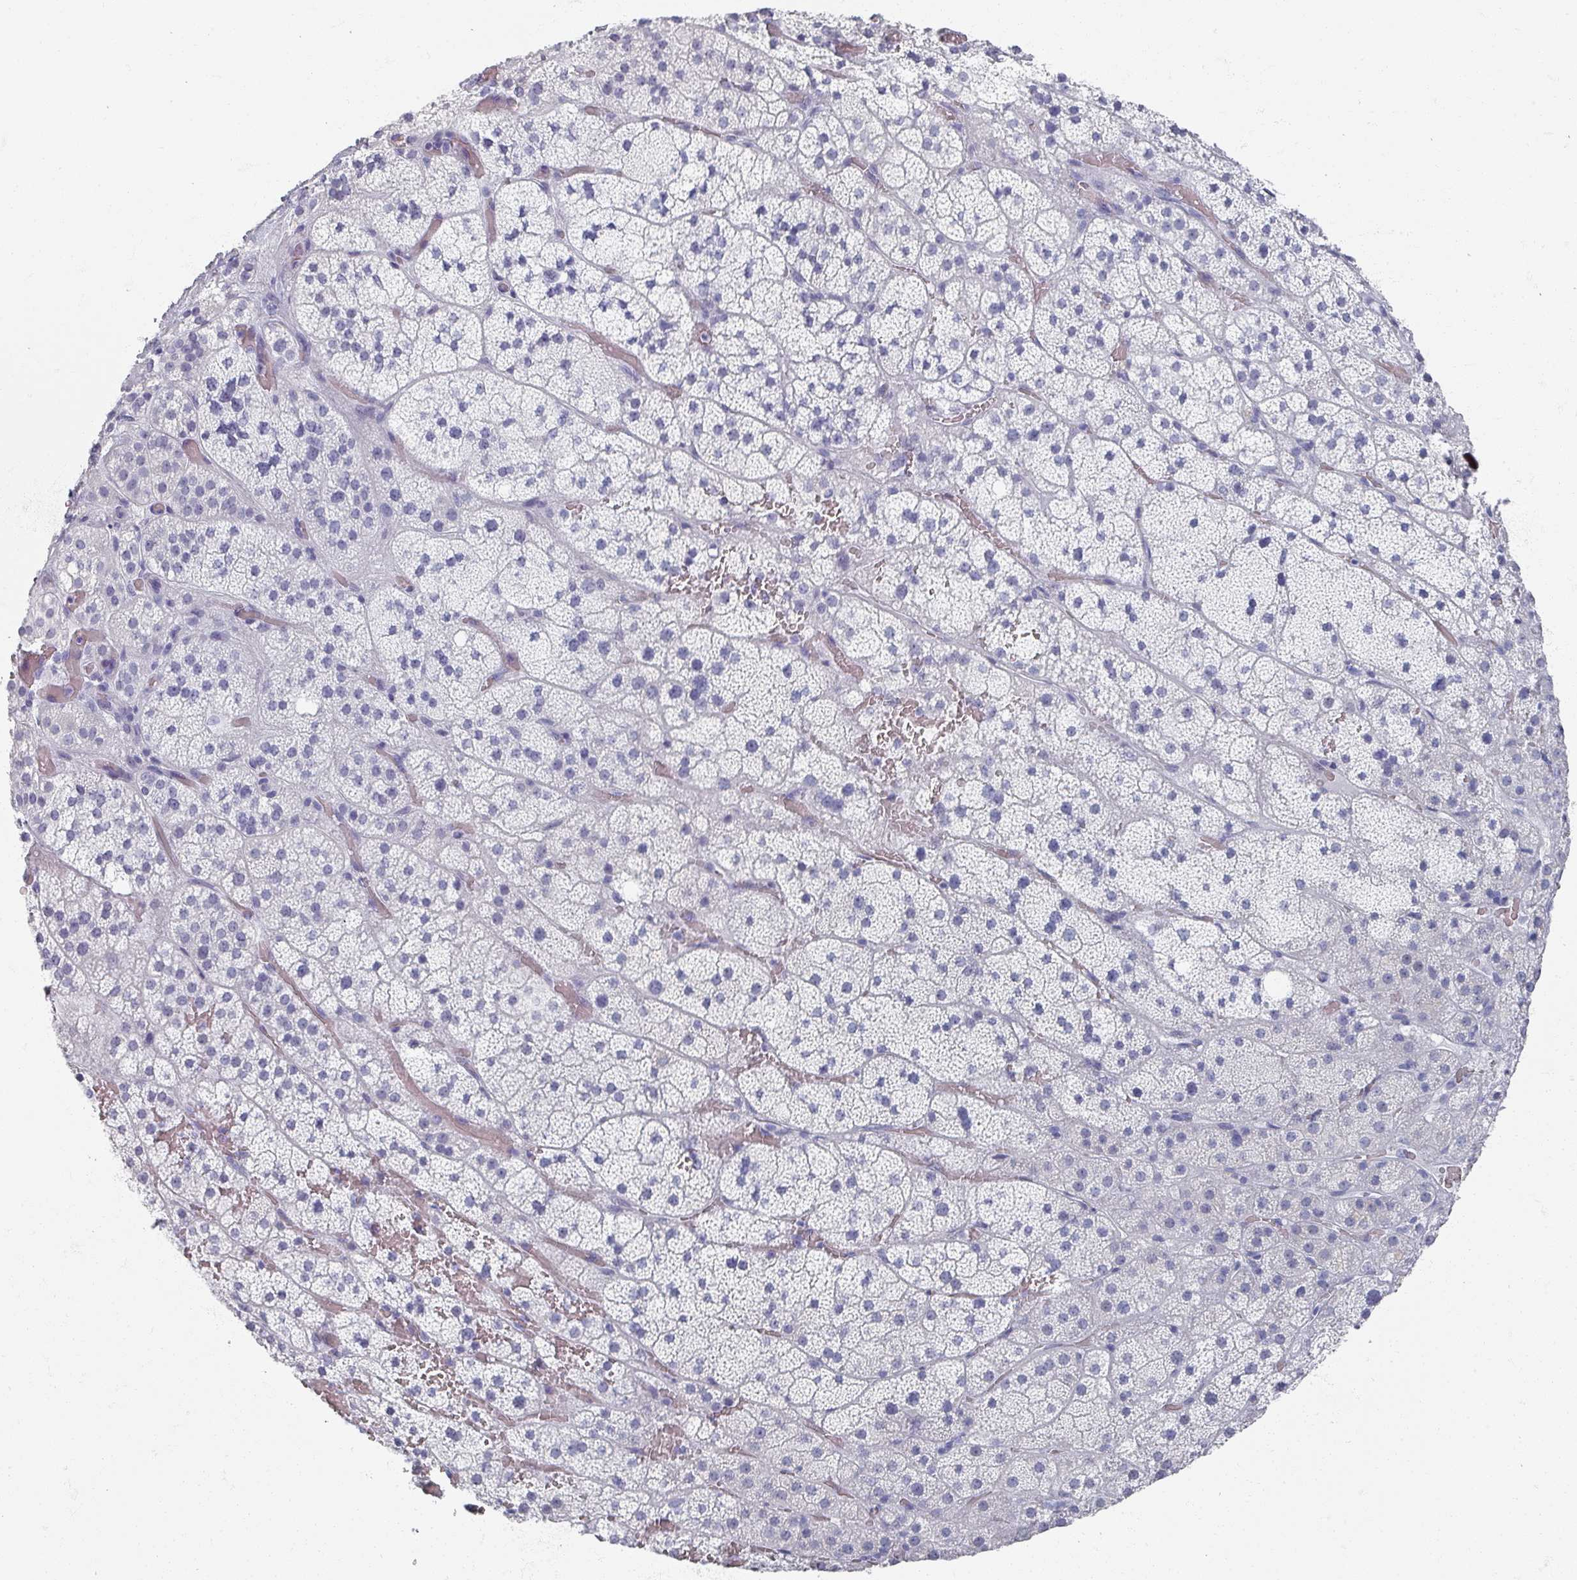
{"staining": {"intensity": "negative", "quantity": "none", "location": "none"}, "tissue": "adrenal gland", "cell_type": "Glandular cells", "image_type": "normal", "snomed": [{"axis": "morphology", "description": "Normal tissue, NOS"}, {"axis": "topography", "description": "Adrenal gland"}], "caption": "High magnification brightfield microscopy of benign adrenal gland stained with DAB (brown) and counterstained with hematoxylin (blue): glandular cells show no significant staining. The staining is performed using DAB brown chromogen with nuclei counter-stained in using hematoxylin.", "gene": "OMG", "patient": {"sex": "male", "age": 57}}